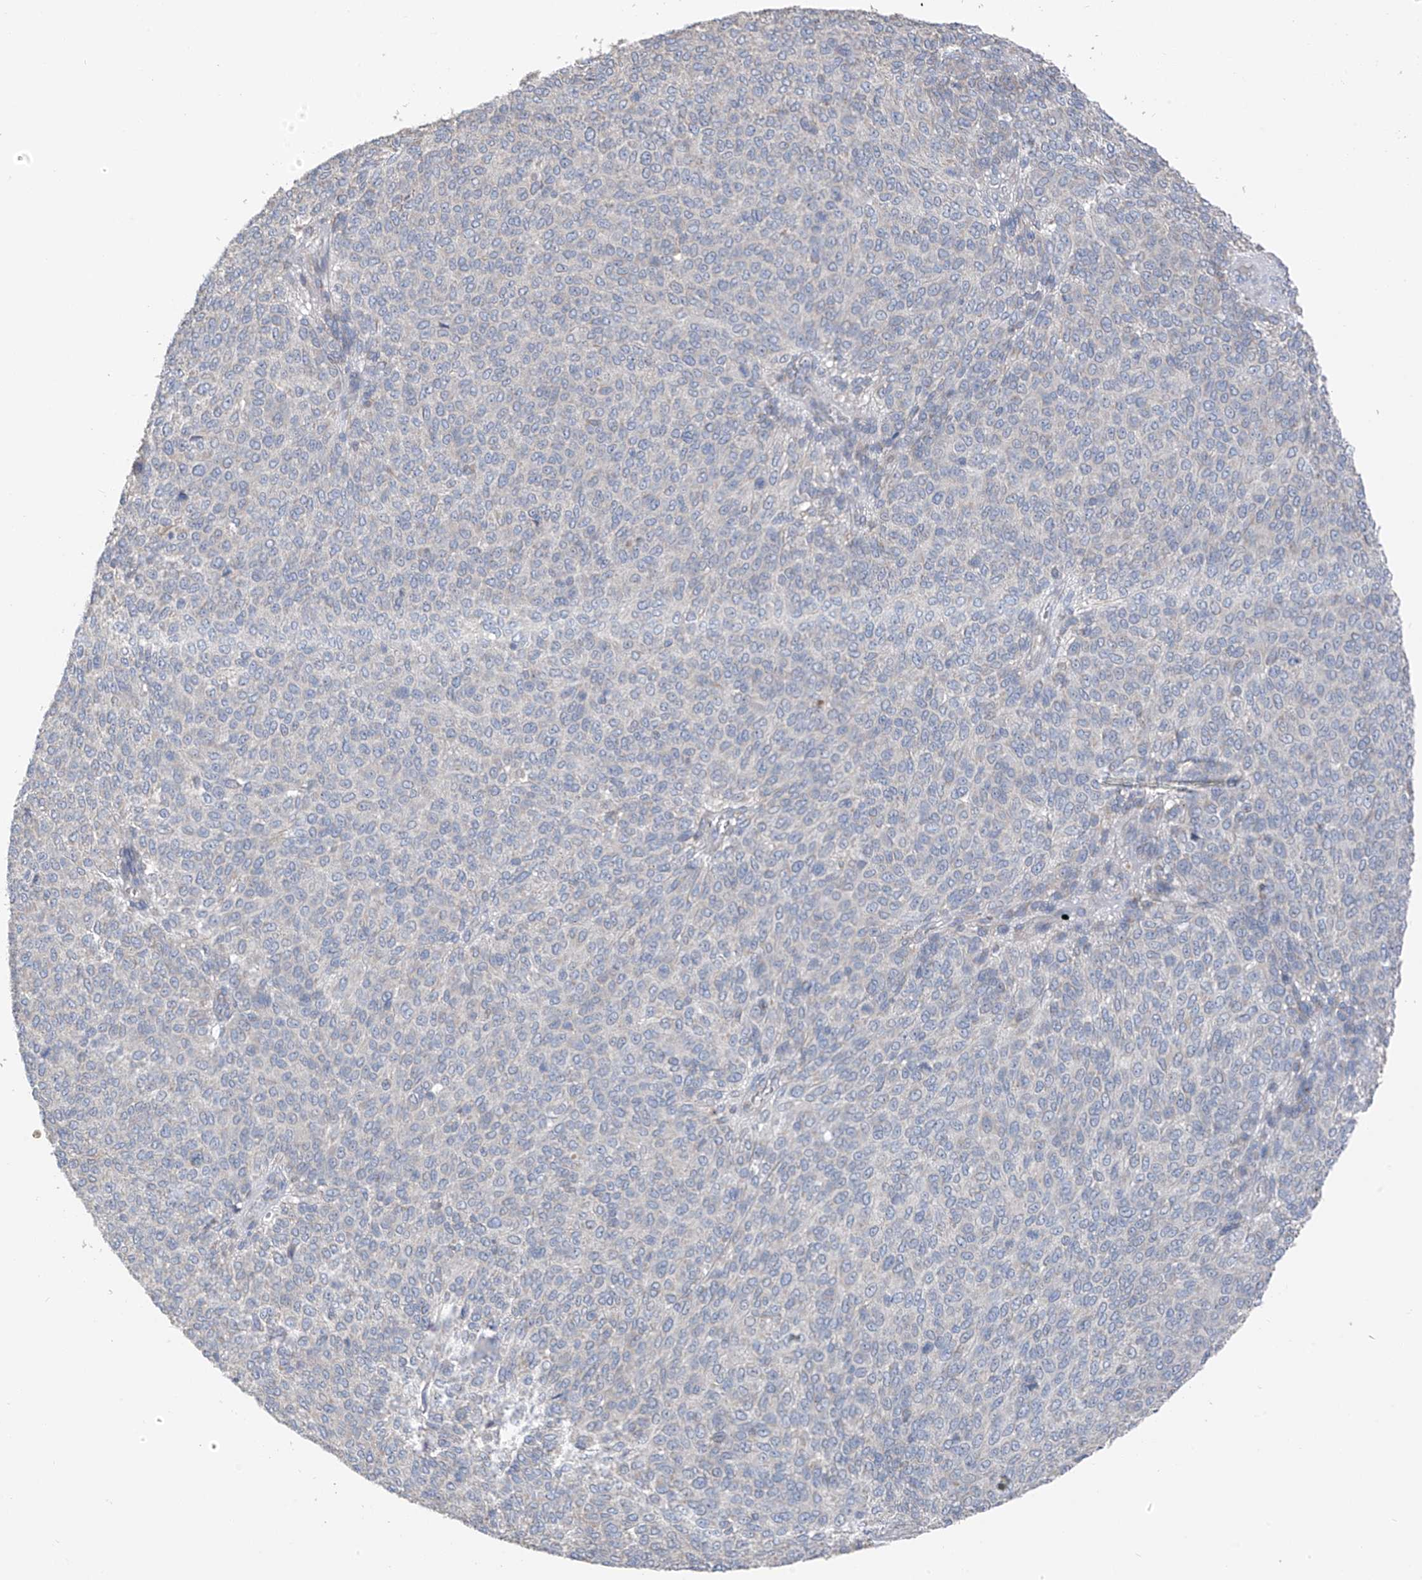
{"staining": {"intensity": "negative", "quantity": "none", "location": "none"}, "tissue": "melanoma", "cell_type": "Tumor cells", "image_type": "cancer", "snomed": [{"axis": "morphology", "description": "Malignant melanoma, NOS"}, {"axis": "topography", "description": "Skin"}], "caption": "Tumor cells show no significant protein positivity in malignant melanoma.", "gene": "GALNTL6", "patient": {"sex": "male", "age": 49}}